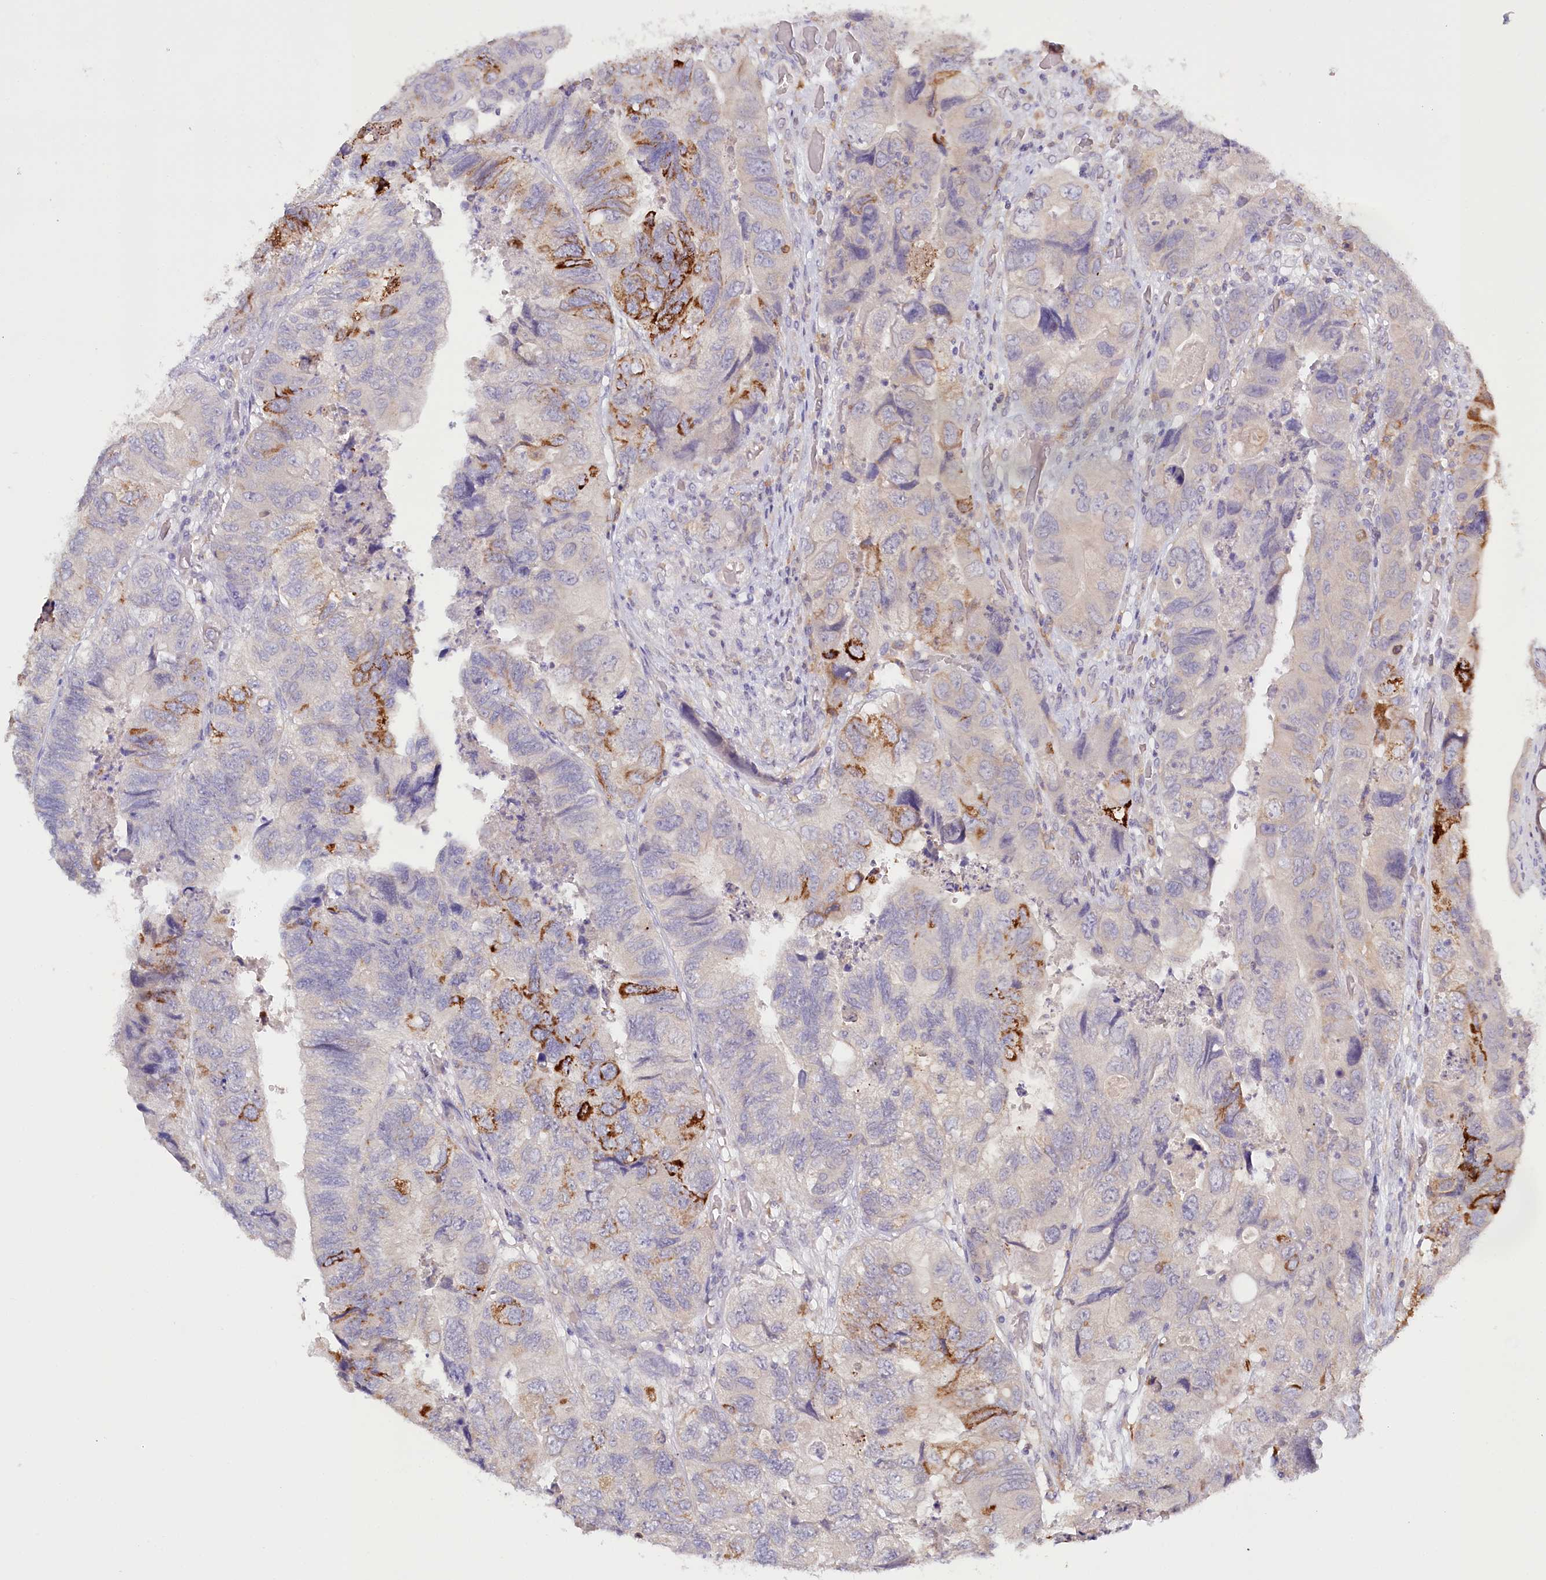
{"staining": {"intensity": "strong", "quantity": "<25%", "location": "cytoplasmic/membranous"}, "tissue": "colorectal cancer", "cell_type": "Tumor cells", "image_type": "cancer", "snomed": [{"axis": "morphology", "description": "Adenocarcinoma, NOS"}, {"axis": "topography", "description": "Rectum"}], "caption": "Protein expression by IHC demonstrates strong cytoplasmic/membranous expression in about <25% of tumor cells in colorectal adenocarcinoma. The protein is stained brown, and the nuclei are stained in blue (DAB IHC with brightfield microscopy, high magnification).", "gene": "DAPK1", "patient": {"sex": "male", "age": 63}}